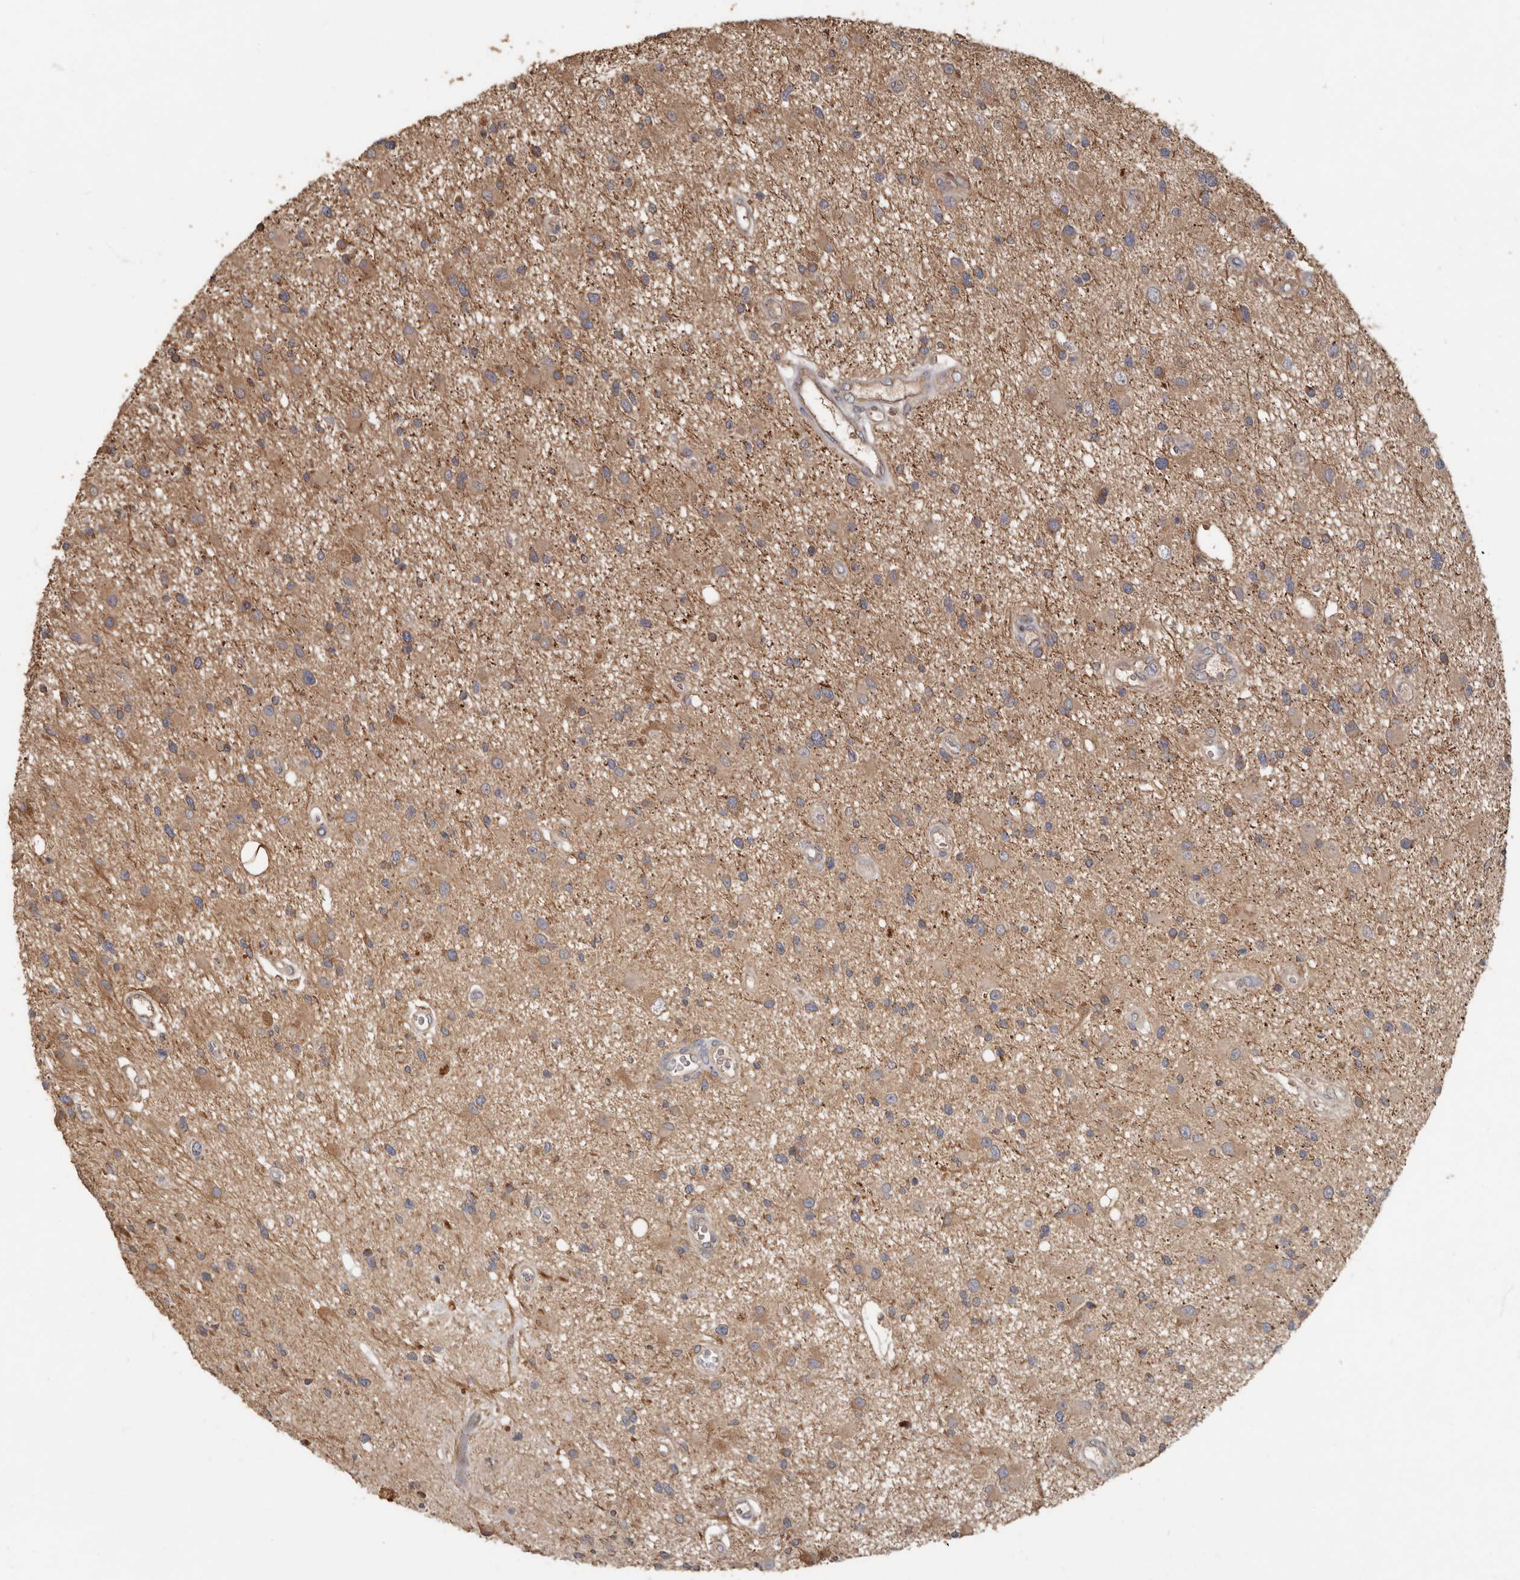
{"staining": {"intensity": "moderate", "quantity": "25%-75%", "location": "cytoplasmic/membranous"}, "tissue": "glioma", "cell_type": "Tumor cells", "image_type": "cancer", "snomed": [{"axis": "morphology", "description": "Glioma, malignant, High grade"}, {"axis": "topography", "description": "Brain"}], "caption": "Immunohistochemistry (IHC) staining of malignant high-grade glioma, which demonstrates medium levels of moderate cytoplasmic/membranous expression in approximately 25%-75% of tumor cells indicating moderate cytoplasmic/membranous protein staining. The staining was performed using DAB (brown) for protein detection and nuclei were counterstained in hematoxylin (blue).", "gene": "KIF26B", "patient": {"sex": "male", "age": 33}}